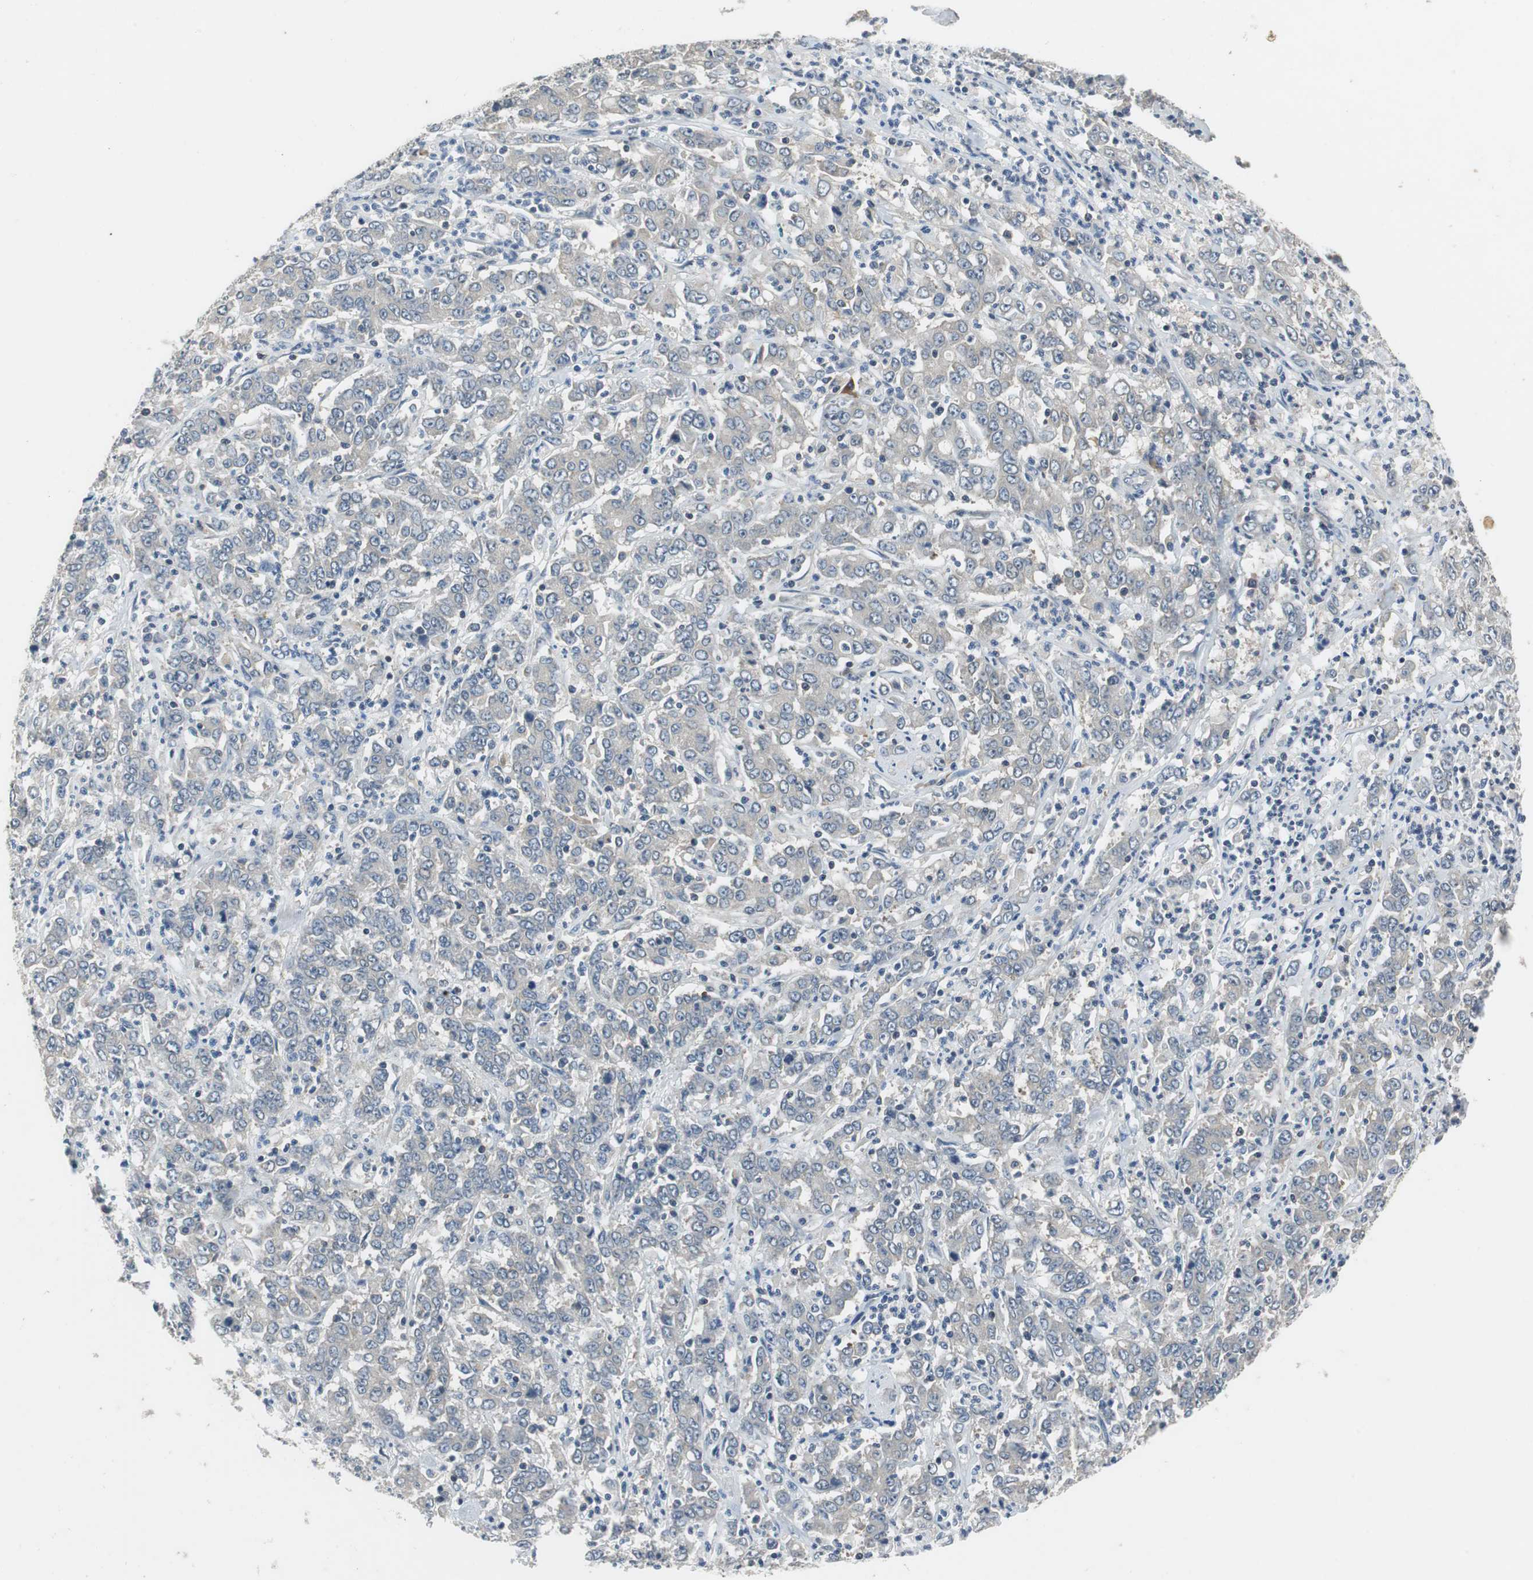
{"staining": {"intensity": "negative", "quantity": "none", "location": "none"}, "tissue": "stomach cancer", "cell_type": "Tumor cells", "image_type": "cancer", "snomed": [{"axis": "morphology", "description": "Adenocarcinoma, NOS"}, {"axis": "topography", "description": "Stomach, lower"}], "caption": "This is an immunohistochemistry image of stomach cancer (adenocarcinoma). There is no positivity in tumor cells.", "gene": "GLCCI1", "patient": {"sex": "female", "age": 71}}